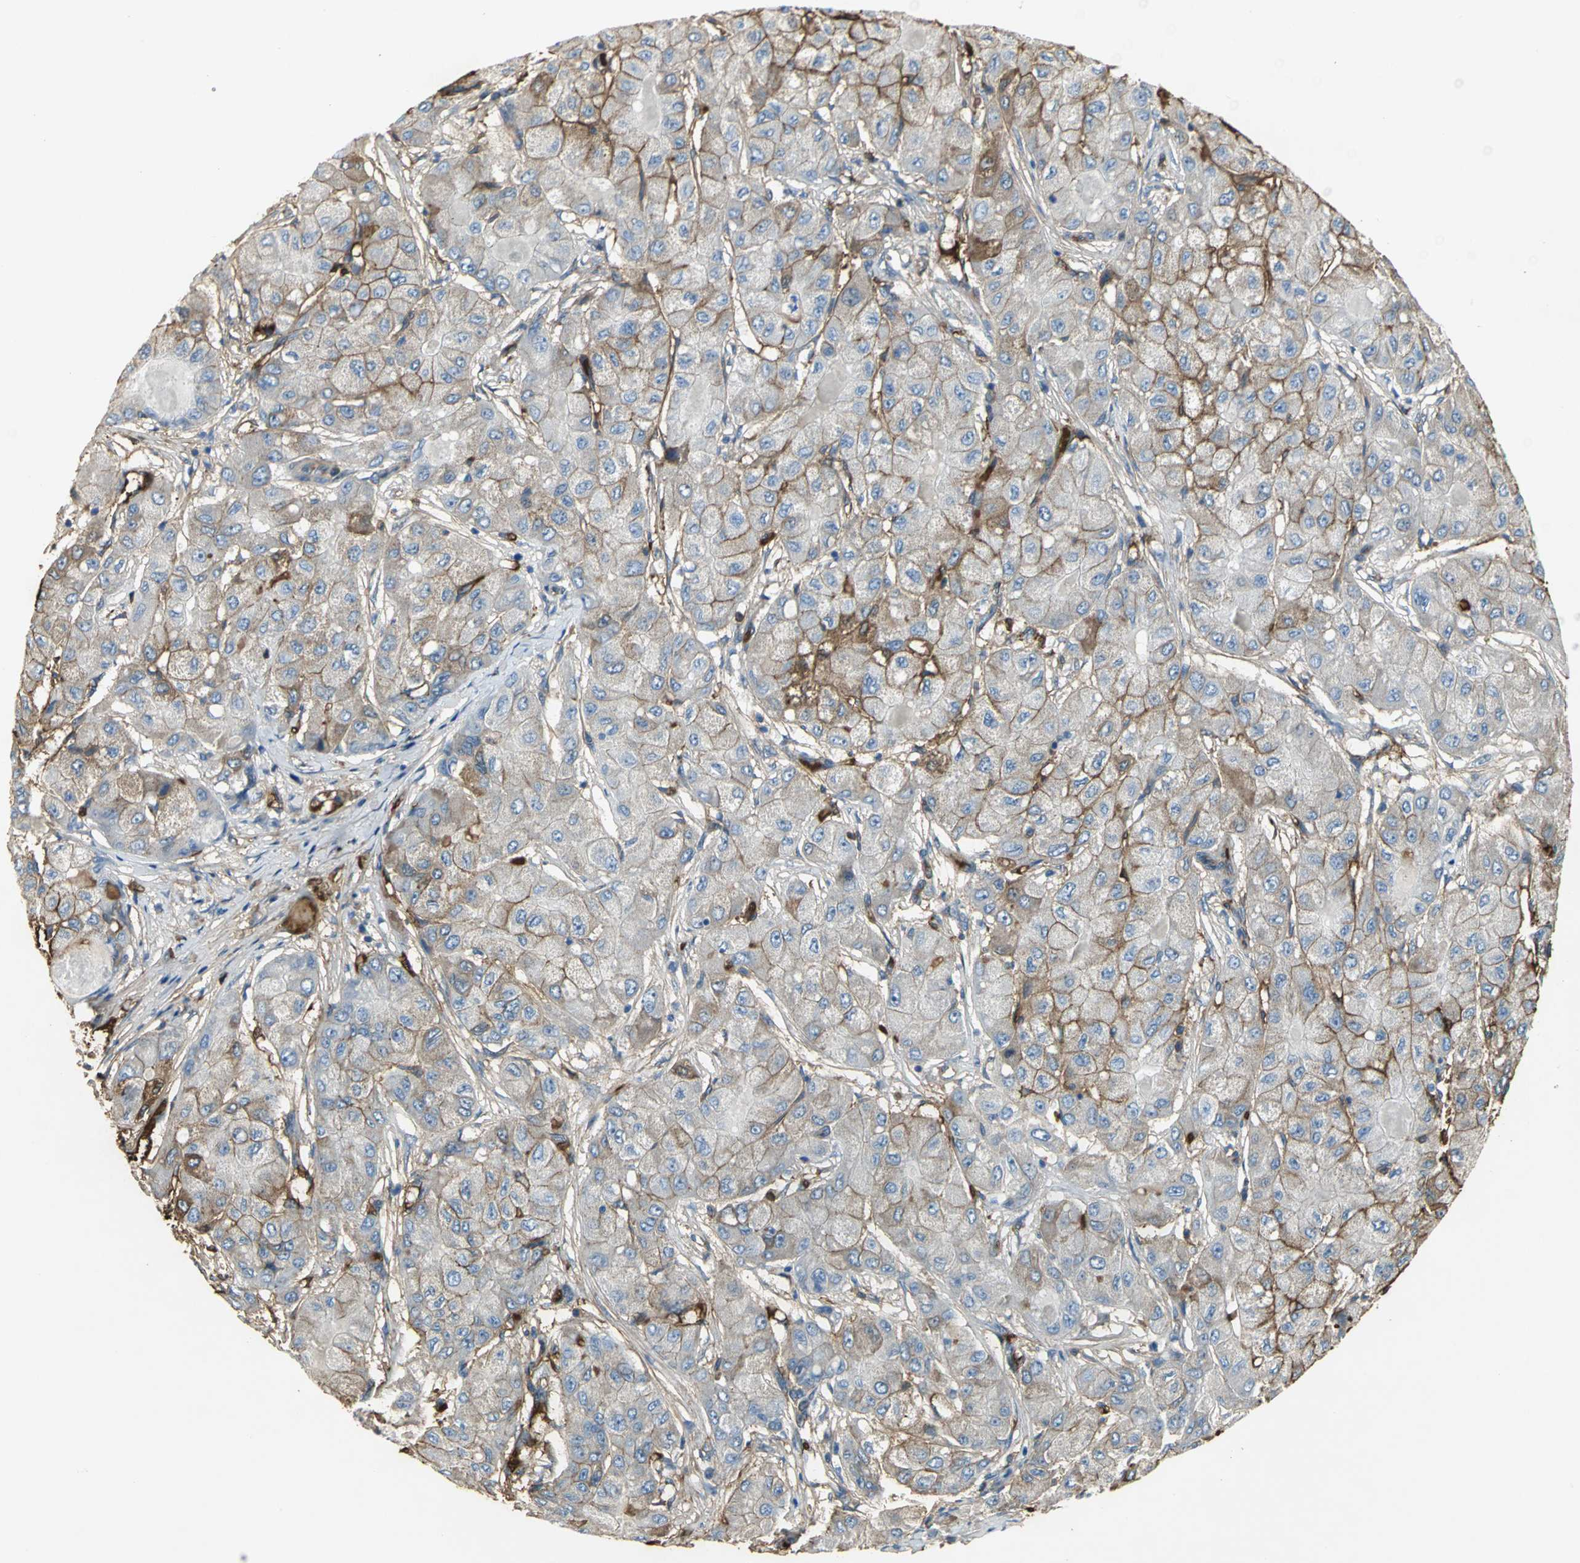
{"staining": {"intensity": "moderate", "quantity": ">75%", "location": "cytoplasmic/membranous"}, "tissue": "liver cancer", "cell_type": "Tumor cells", "image_type": "cancer", "snomed": [{"axis": "morphology", "description": "Carcinoma, Hepatocellular, NOS"}, {"axis": "topography", "description": "Liver"}], "caption": "This is an image of IHC staining of liver cancer (hepatocellular carcinoma), which shows moderate expression in the cytoplasmic/membranous of tumor cells.", "gene": "TREM1", "patient": {"sex": "male", "age": 80}}